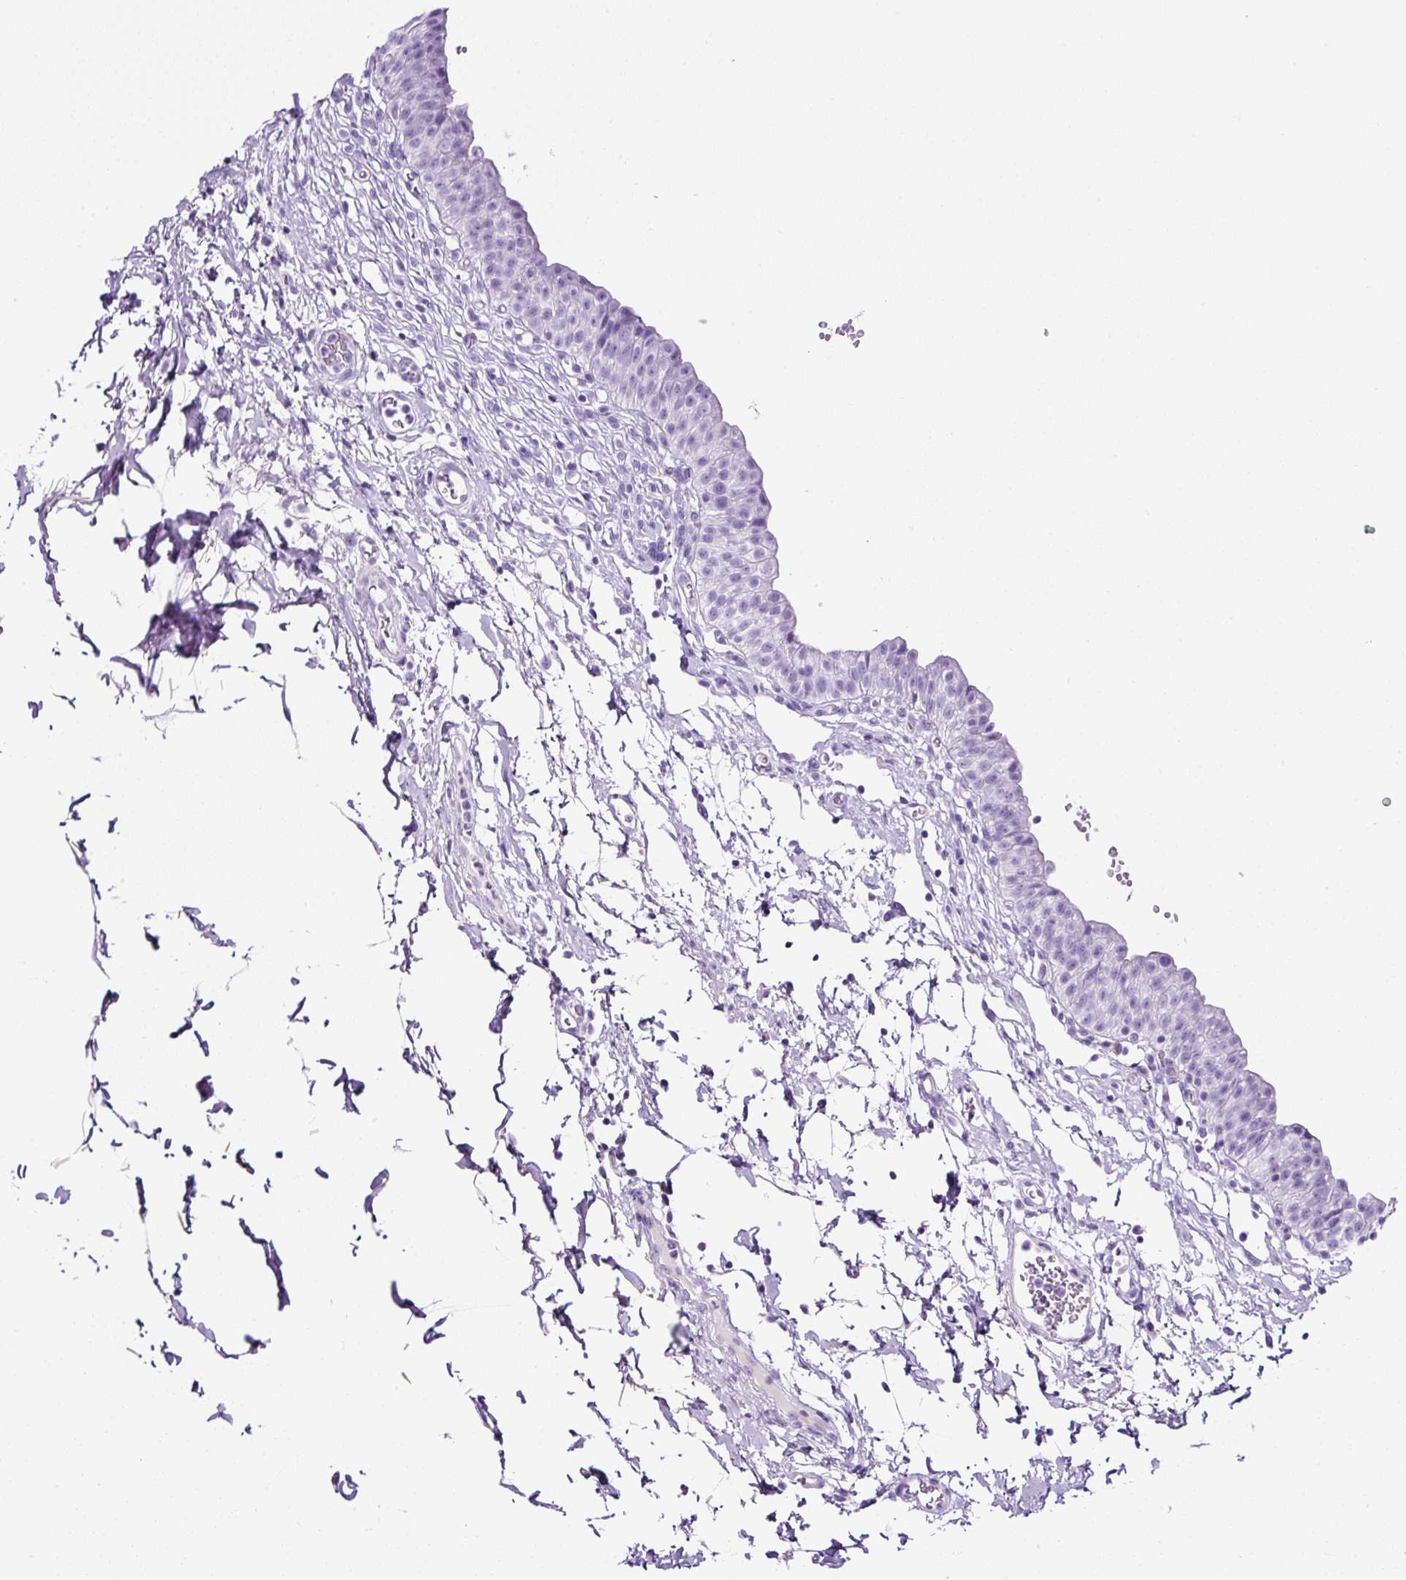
{"staining": {"intensity": "negative", "quantity": "none", "location": "none"}, "tissue": "urinary bladder", "cell_type": "Urothelial cells", "image_type": "normal", "snomed": [{"axis": "morphology", "description": "Normal tissue, NOS"}, {"axis": "topography", "description": "Urinary bladder"}, {"axis": "topography", "description": "Peripheral nerve tissue"}], "caption": "Urothelial cells show no significant protein staining in normal urinary bladder. Nuclei are stained in blue.", "gene": "TMEM200B", "patient": {"sex": "male", "age": 55}}